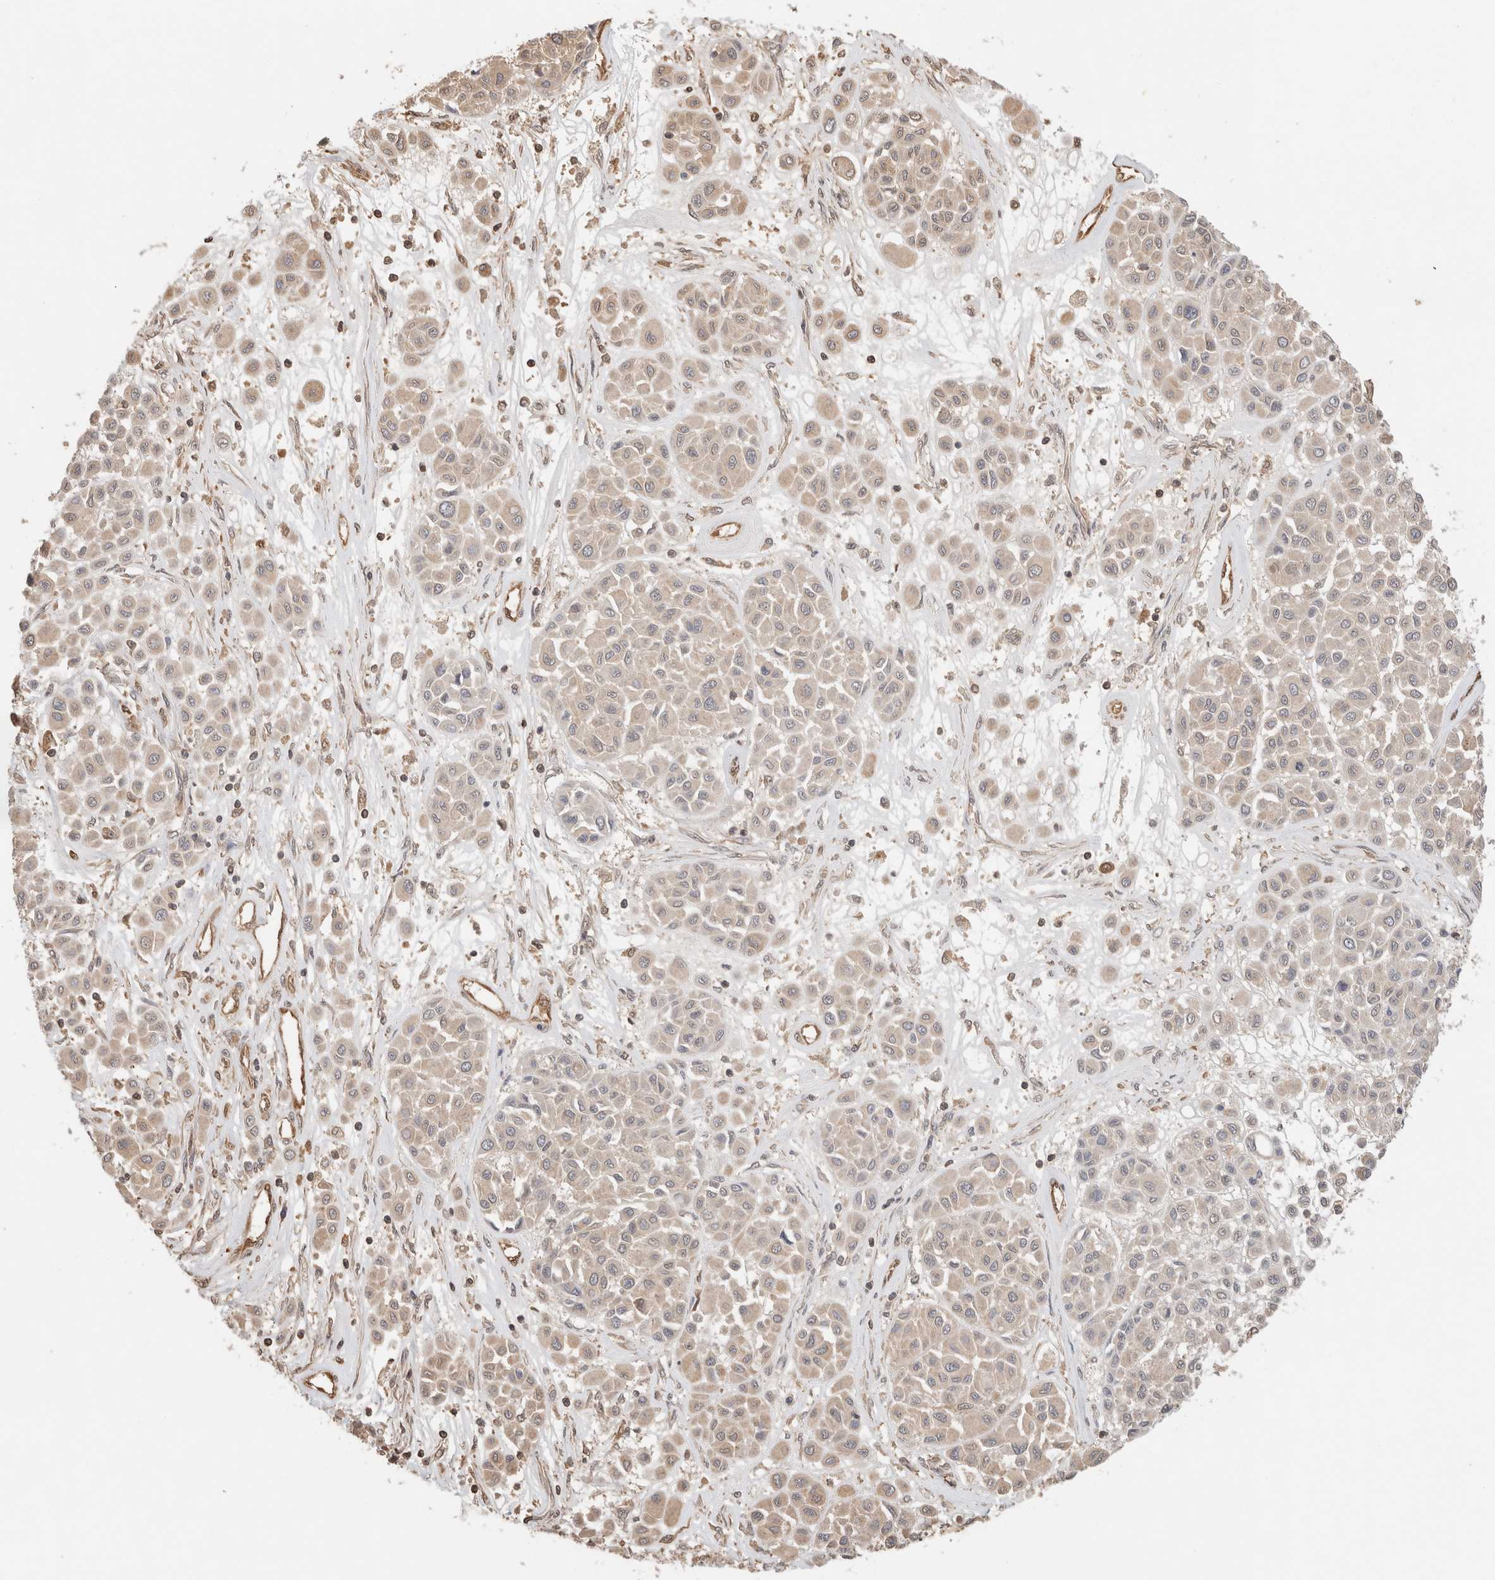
{"staining": {"intensity": "weak", "quantity": "25%-75%", "location": "cytoplasmic/membranous"}, "tissue": "melanoma", "cell_type": "Tumor cells", "image_type": "cancer", "snomed": [{"axis": "morphology", "description": "Malignant melanoma, Metastatic site"}, {"axis": "topography", "description": "Soft tissue"}], "caption": "Brown immunohistochemical staining in malignant melanoma (metastatic site) shows weak cytoplasmic/membranous expression in about 25%-75% of tumor cells. (Stains: DAB in brown, nuclei in blue, Microscopy: brightfield microscopy at high magnification).", "gene": "YWHAH", "patient": {"sex": "male", "age": 41}}